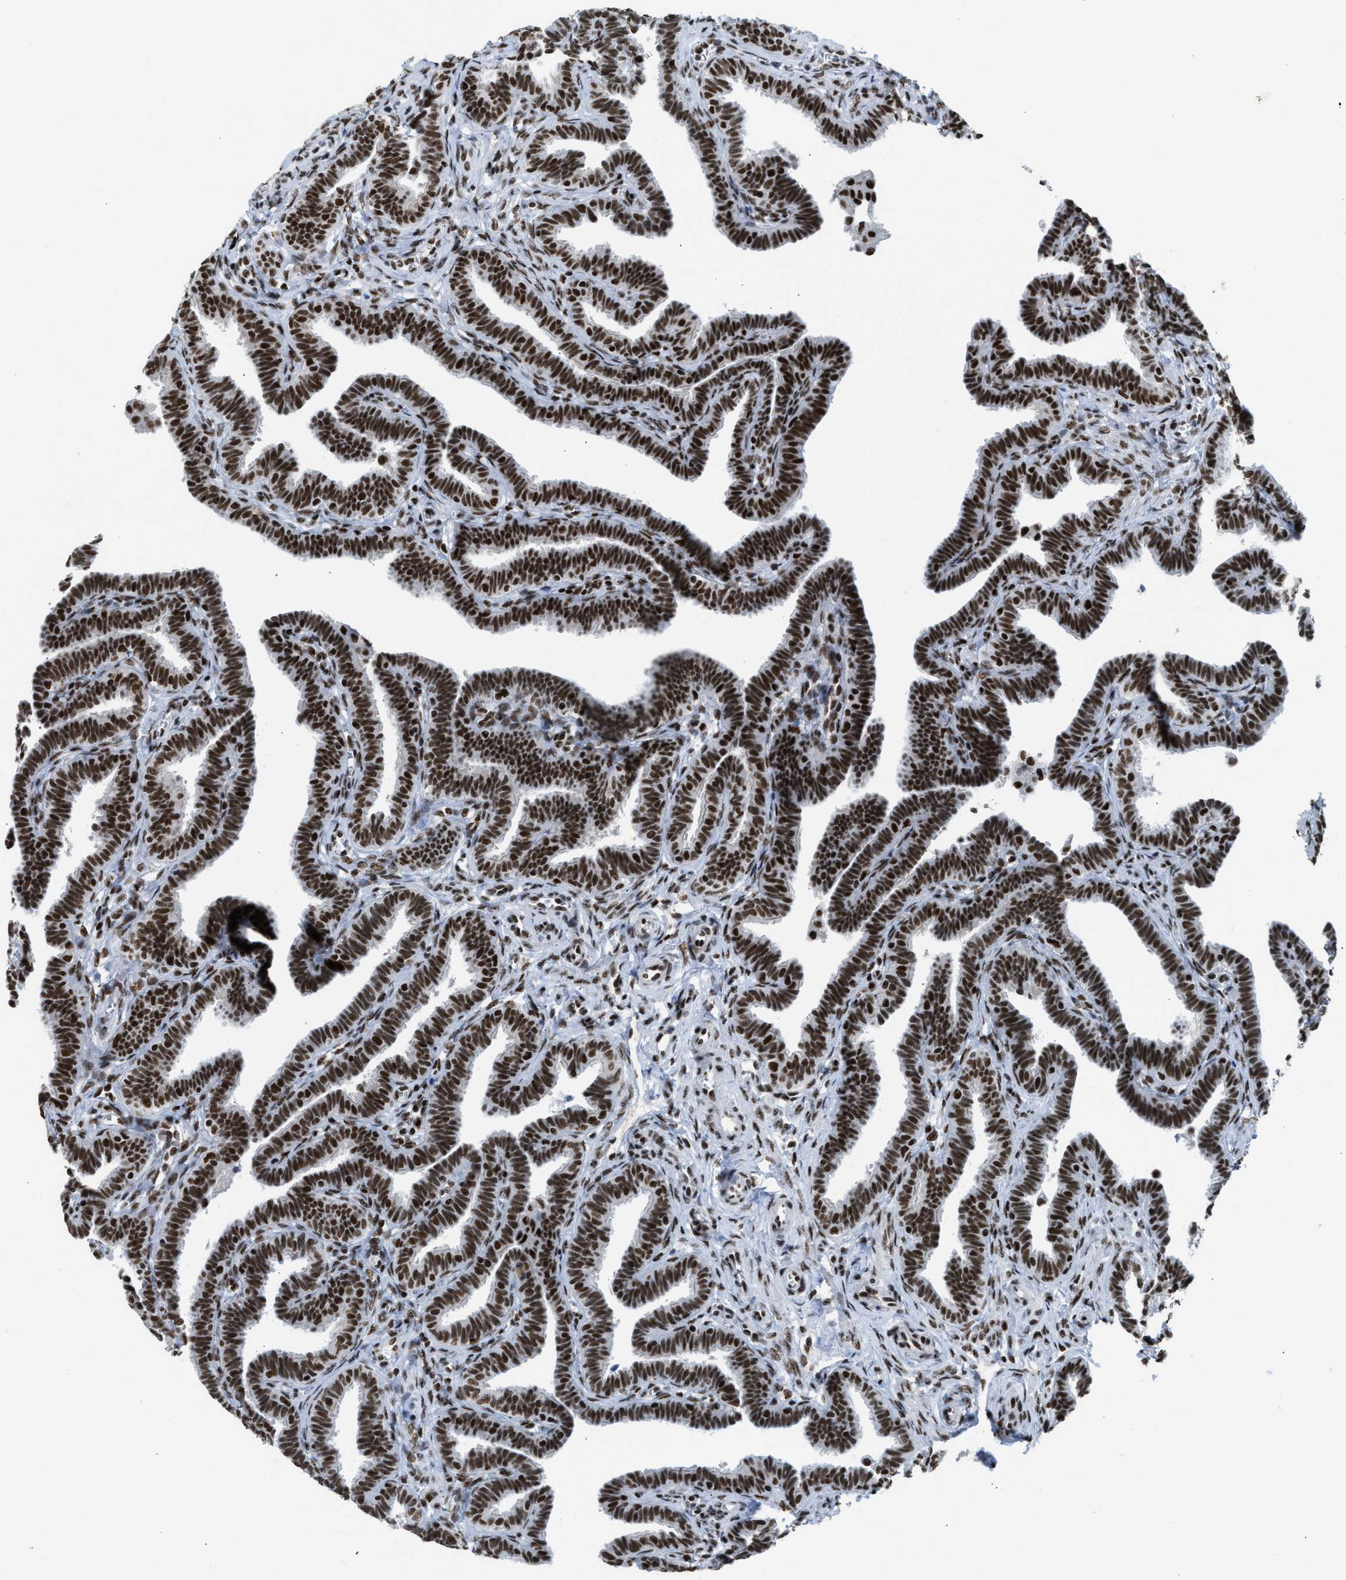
{"staining": {"intensity": "strong", "quantity": ">75%", "location": "nuclear"}, "tissue": "fallopian tube", "cell_type": "Glandular cells", "image_type": "normal", "snomed": [{"axis": "morphology", "description": "Normal tissue, NOS"}, {"axis": "topography", "description": "Fallopian tube"}, {"axis": "topography", "description": "Ovary"}], "caption": "Immunohistochemistry (IHC) photomicrograph of benign human fallopian tube stained for a protein (brown), which reveals high levels of strong nuclear staining in approximately >75% of glandular cells.", "gene": "SCAF4", "patient": {"sex": "female", "age": 23}}